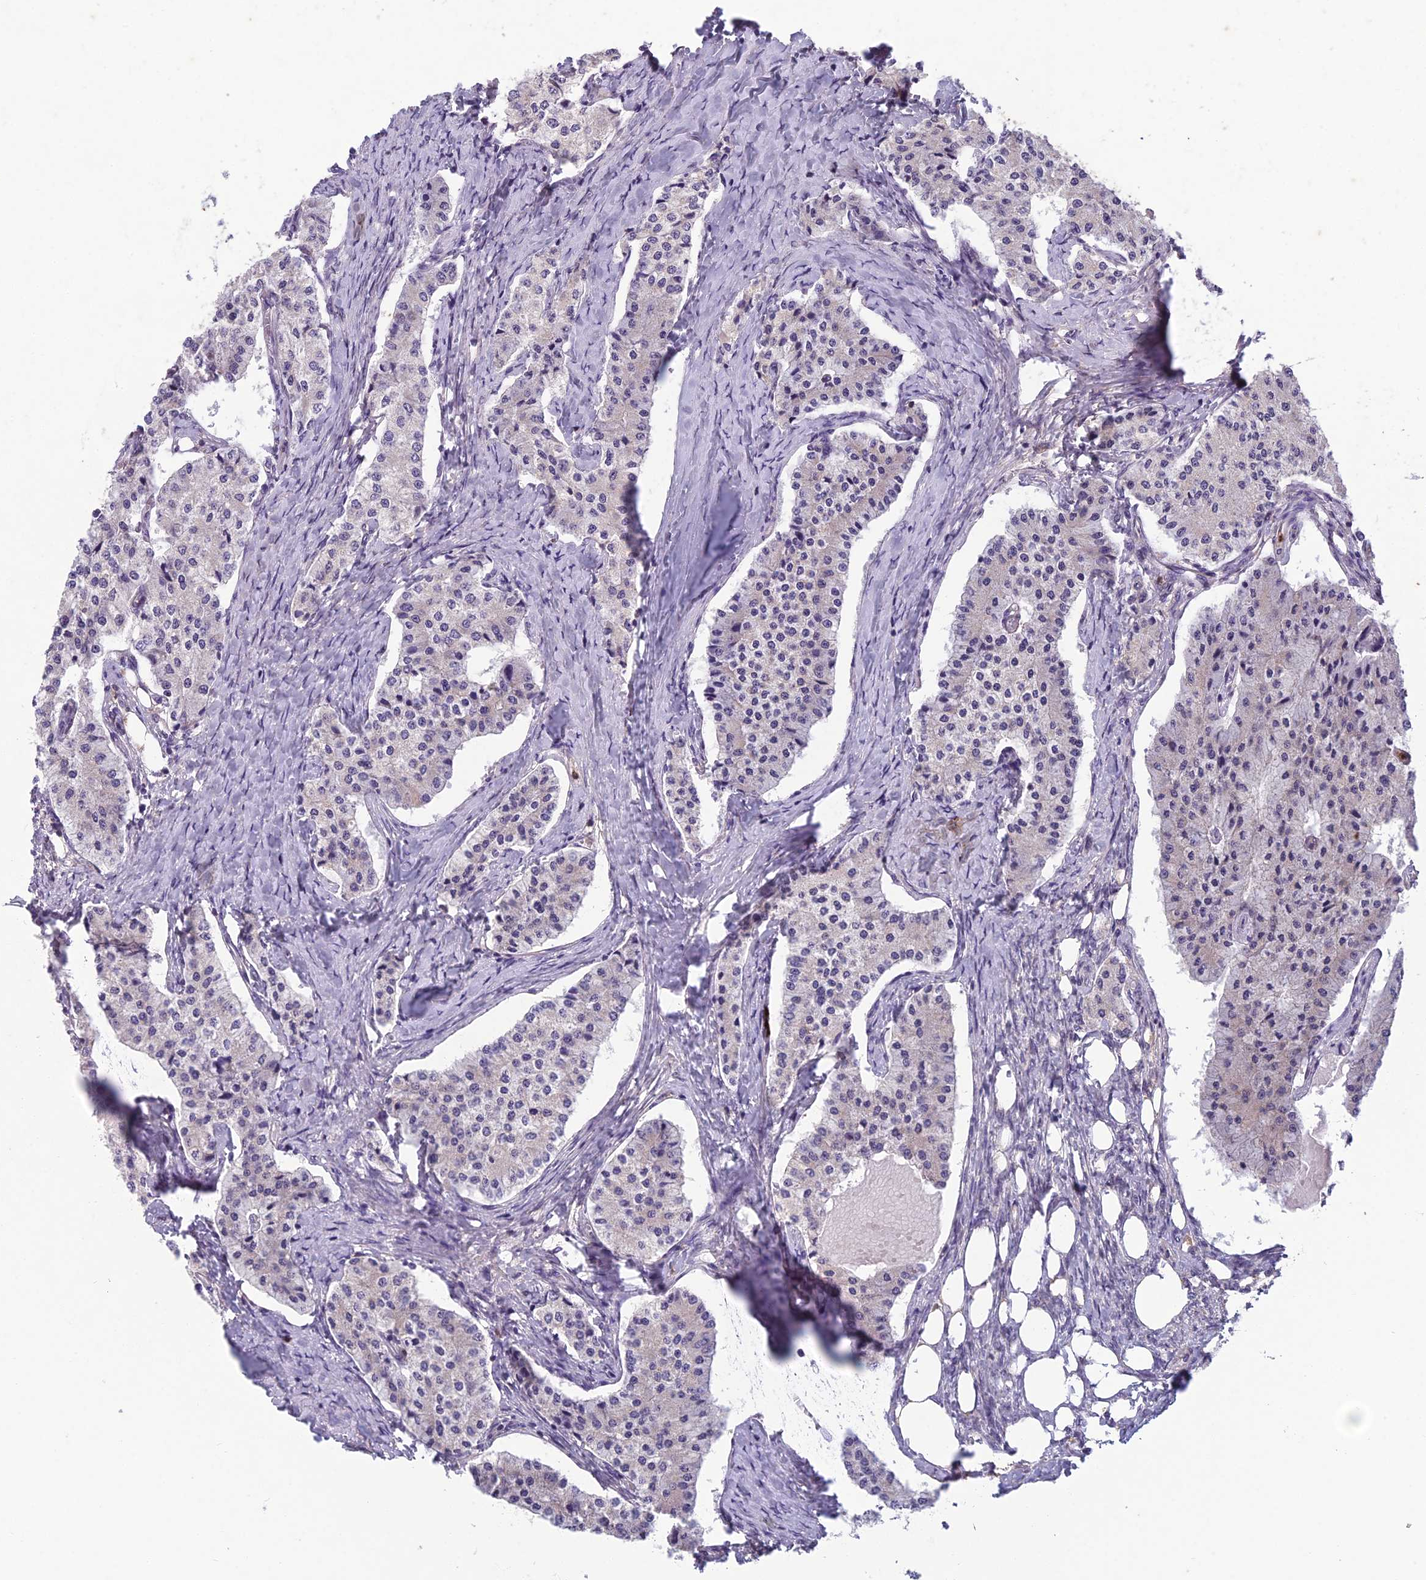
{"staining": {"intensity": "negative", "quantity": "none", "location": "none"}, "tissue": "carcinoid", "cell_type": "Tumor cells", "image_type": "cancer", "snomed": [{"axis": "morphology", "description": "Carcinoid, malignant, NOS"}, {"axis": "topography", "description": "Colon"}], "caption": "Immunohistochemistry of human carcinoid demonstrates no positivity in tumor cells.", "gene": "ENSG00000188897", "patient": {"sex": "female", "age": 52}}